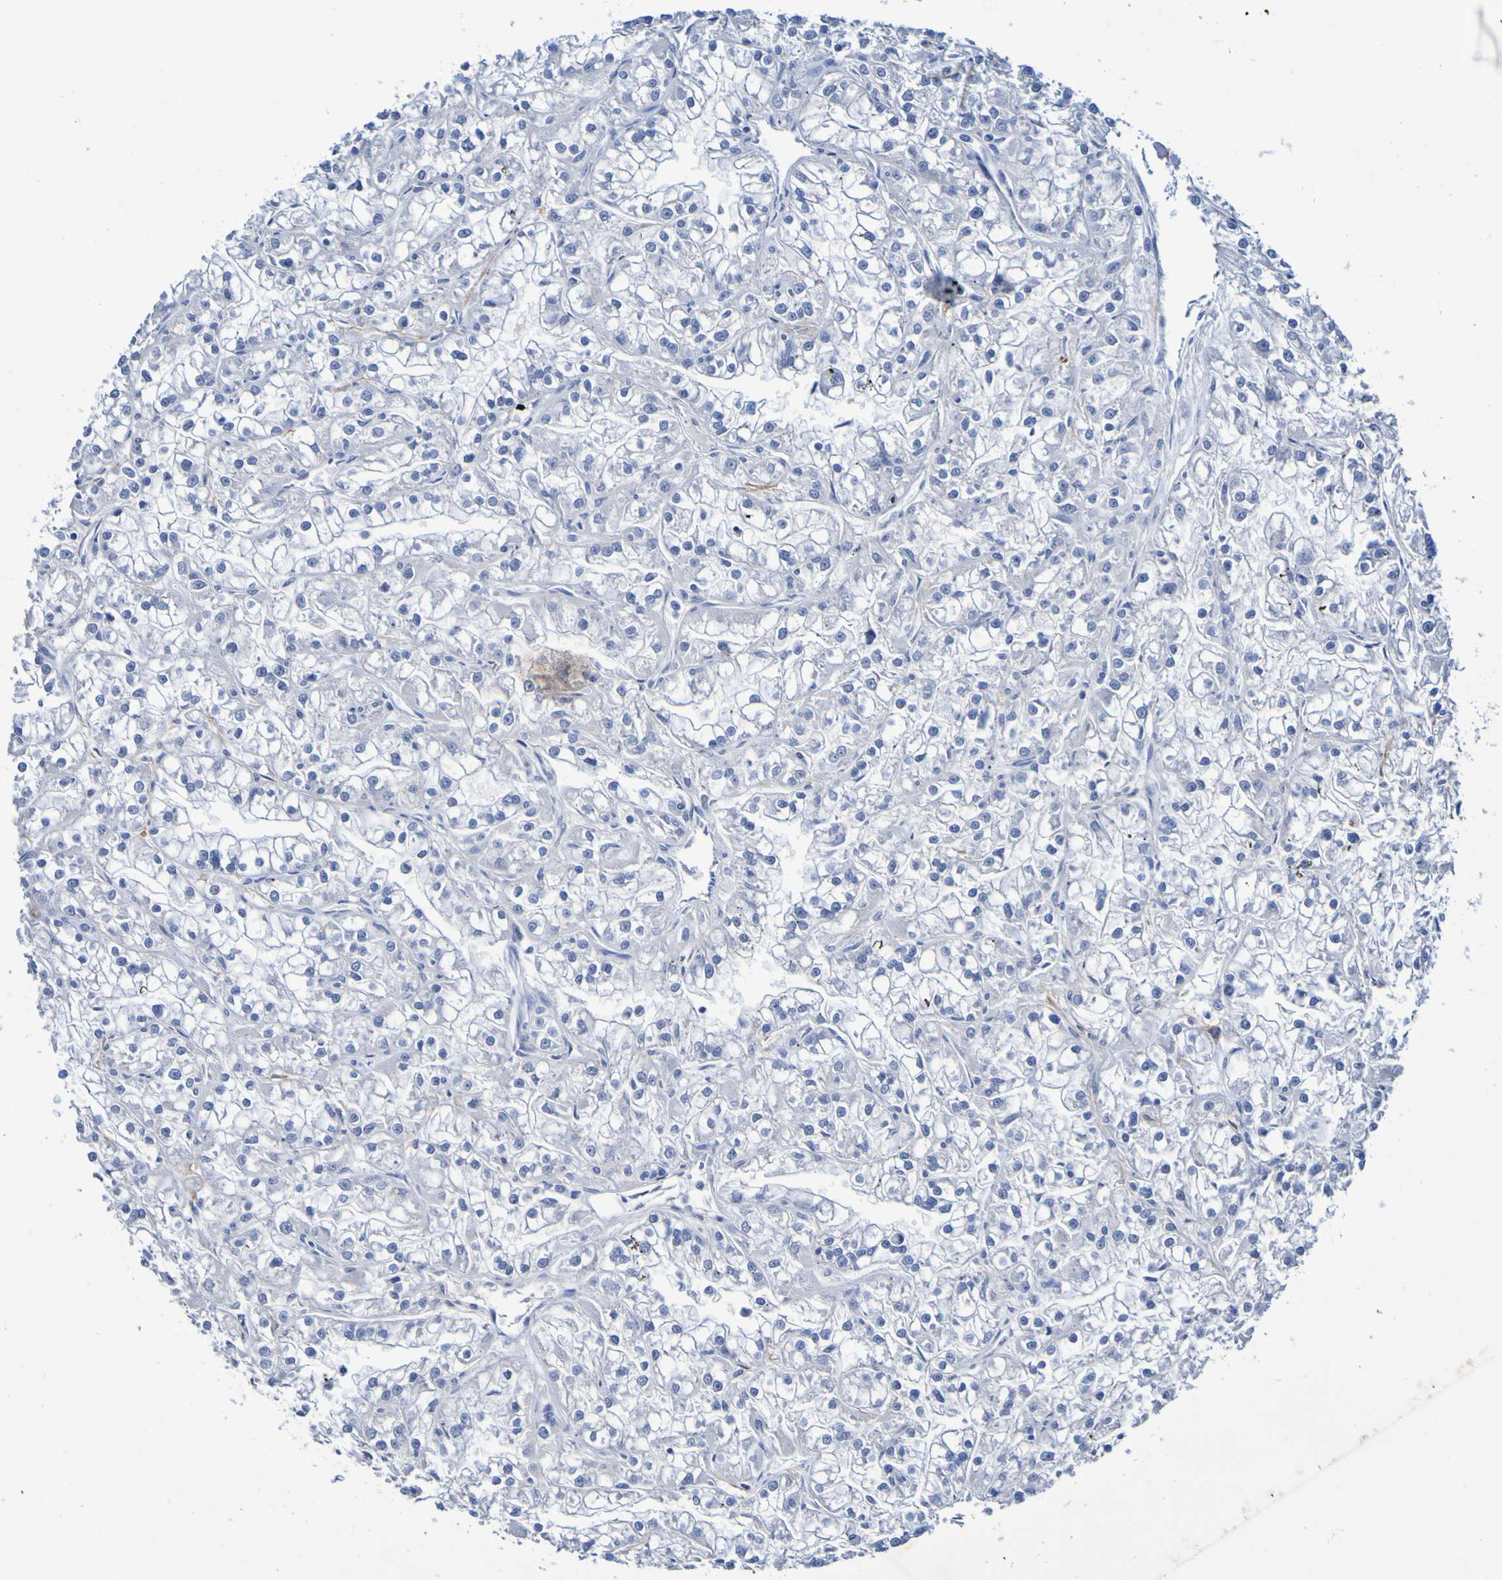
{"staining": {"intensity": "negative", "quantity": "none", "location": "none"}, "tissue": "renal cancer", "cell_type": "Tumor cells", "image_type": "cancer", "snomed": [{"axis": "morphology", "description": "Adenocarcinoma, NOS"}, {"axis": "topography", "description": "Kidney"}], "caption": "DAB (3,3'-diaminobenzidine) immunohistochemical staining of human renal cancer displays no significant expression in tumor cells.", "gene": "SGCB", "patient": {"sex": "female", "age": 52}}